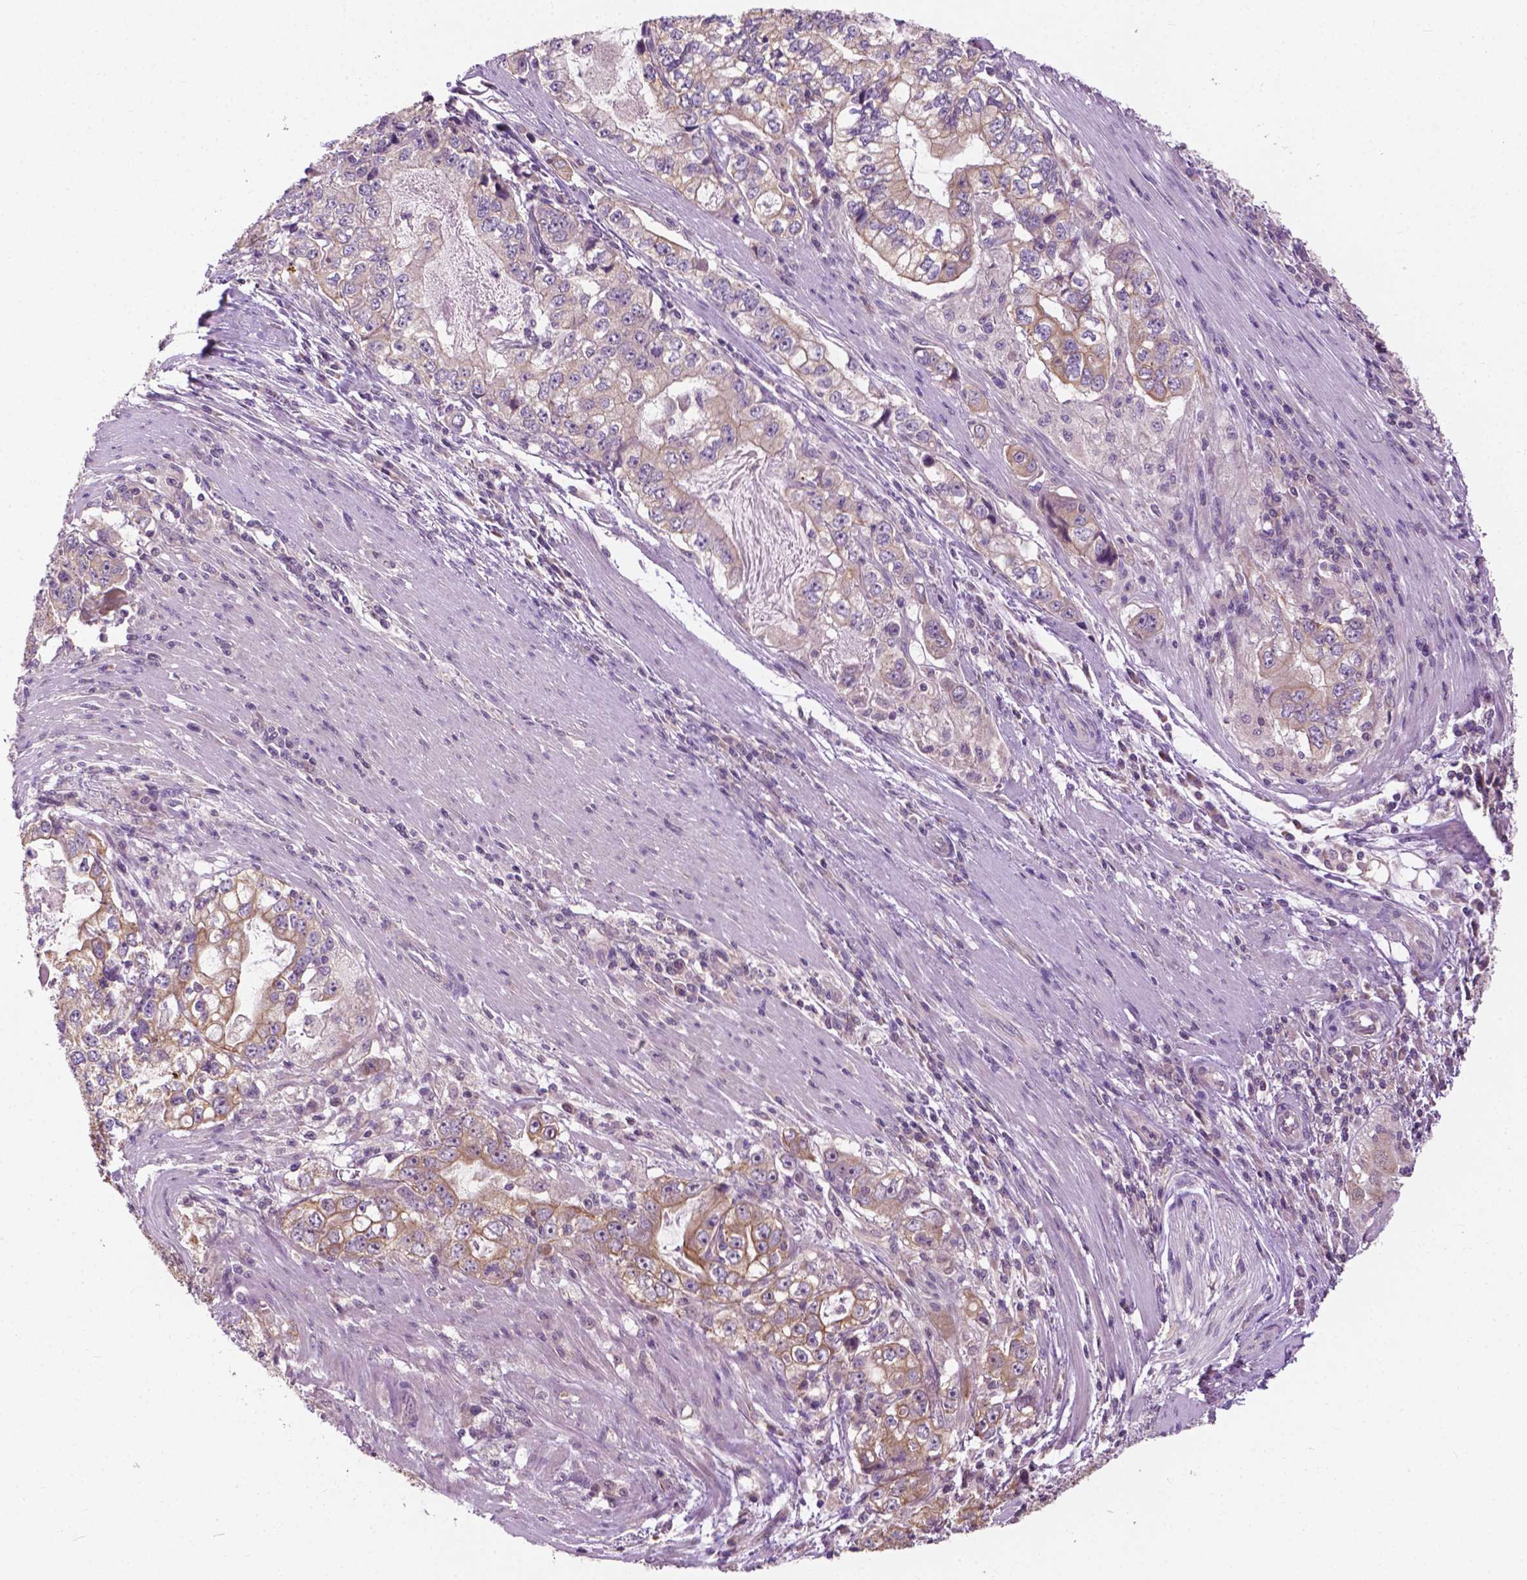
{"staining": {"intensity": "moderate", "quantity": "<25%", "location": "cytoplasmic/membranous"}, "tissue": "stomach cancer", "cell_type": "Tumor cells", "image_type": "cancer", "snomed": [{"axis": "morphology", "description": "Adenocarcinoma, NOS"}, {"axis": "topography", "description": "Stomach, lower"}], "caption": "IHC staining of stomach adenocarcinoma, which exhibits low levels of moderate cytoplasmic/membranous expression in approximately <25% of tumor cells indicating moderate cytoplasmic/membranous protein positivity. The staining was performed using DAB (brown) for protein detection and nuclei were counterstained in hematoxylin (blue).", "gene": "MZT1", "patient": {"sex": "female", "age": 72}}